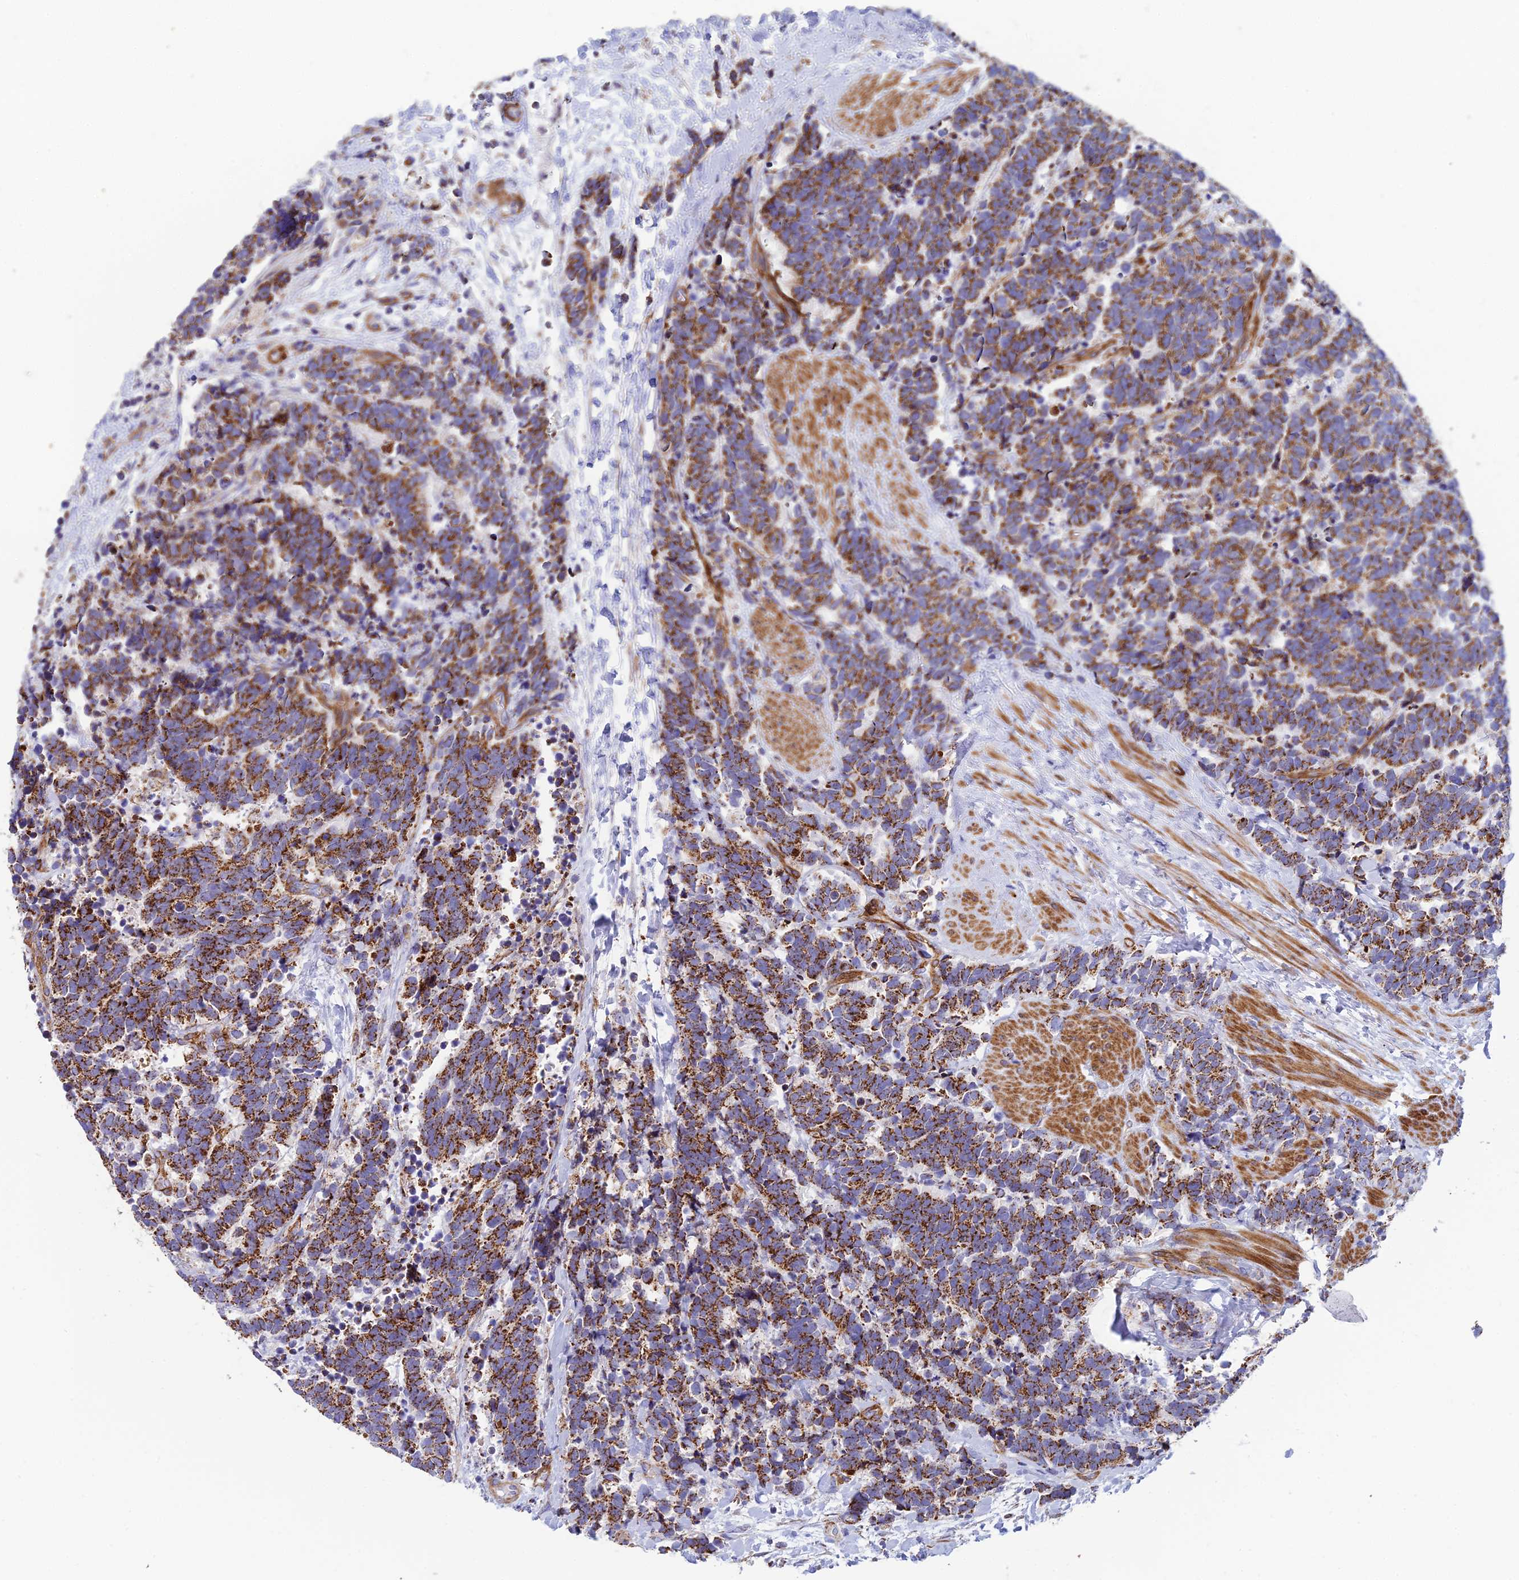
{"staining": {"intensity": "strong", "quantity": ">75%", "location": "cytoplasmic/membranous"}, "tissue": "carcinoid", "cell_type": "Tumor cells", "image_type": "cancer", "snomed": [{"axis": "morphology", "description": "Carcinoma, NOS"}, {"axis": "morphology", "description": "Carcinoid, malignant, NOS"}, {"axis": "topography", "description": "Prostate"}], "caption": "Brown immunohistochemical staining in carcinoid exhibits strong cytoplasmic/membranous expression in about >75% of tumor cells.", "gene": "CSPG4", "patient": {"sex": "male", "age": 57}}